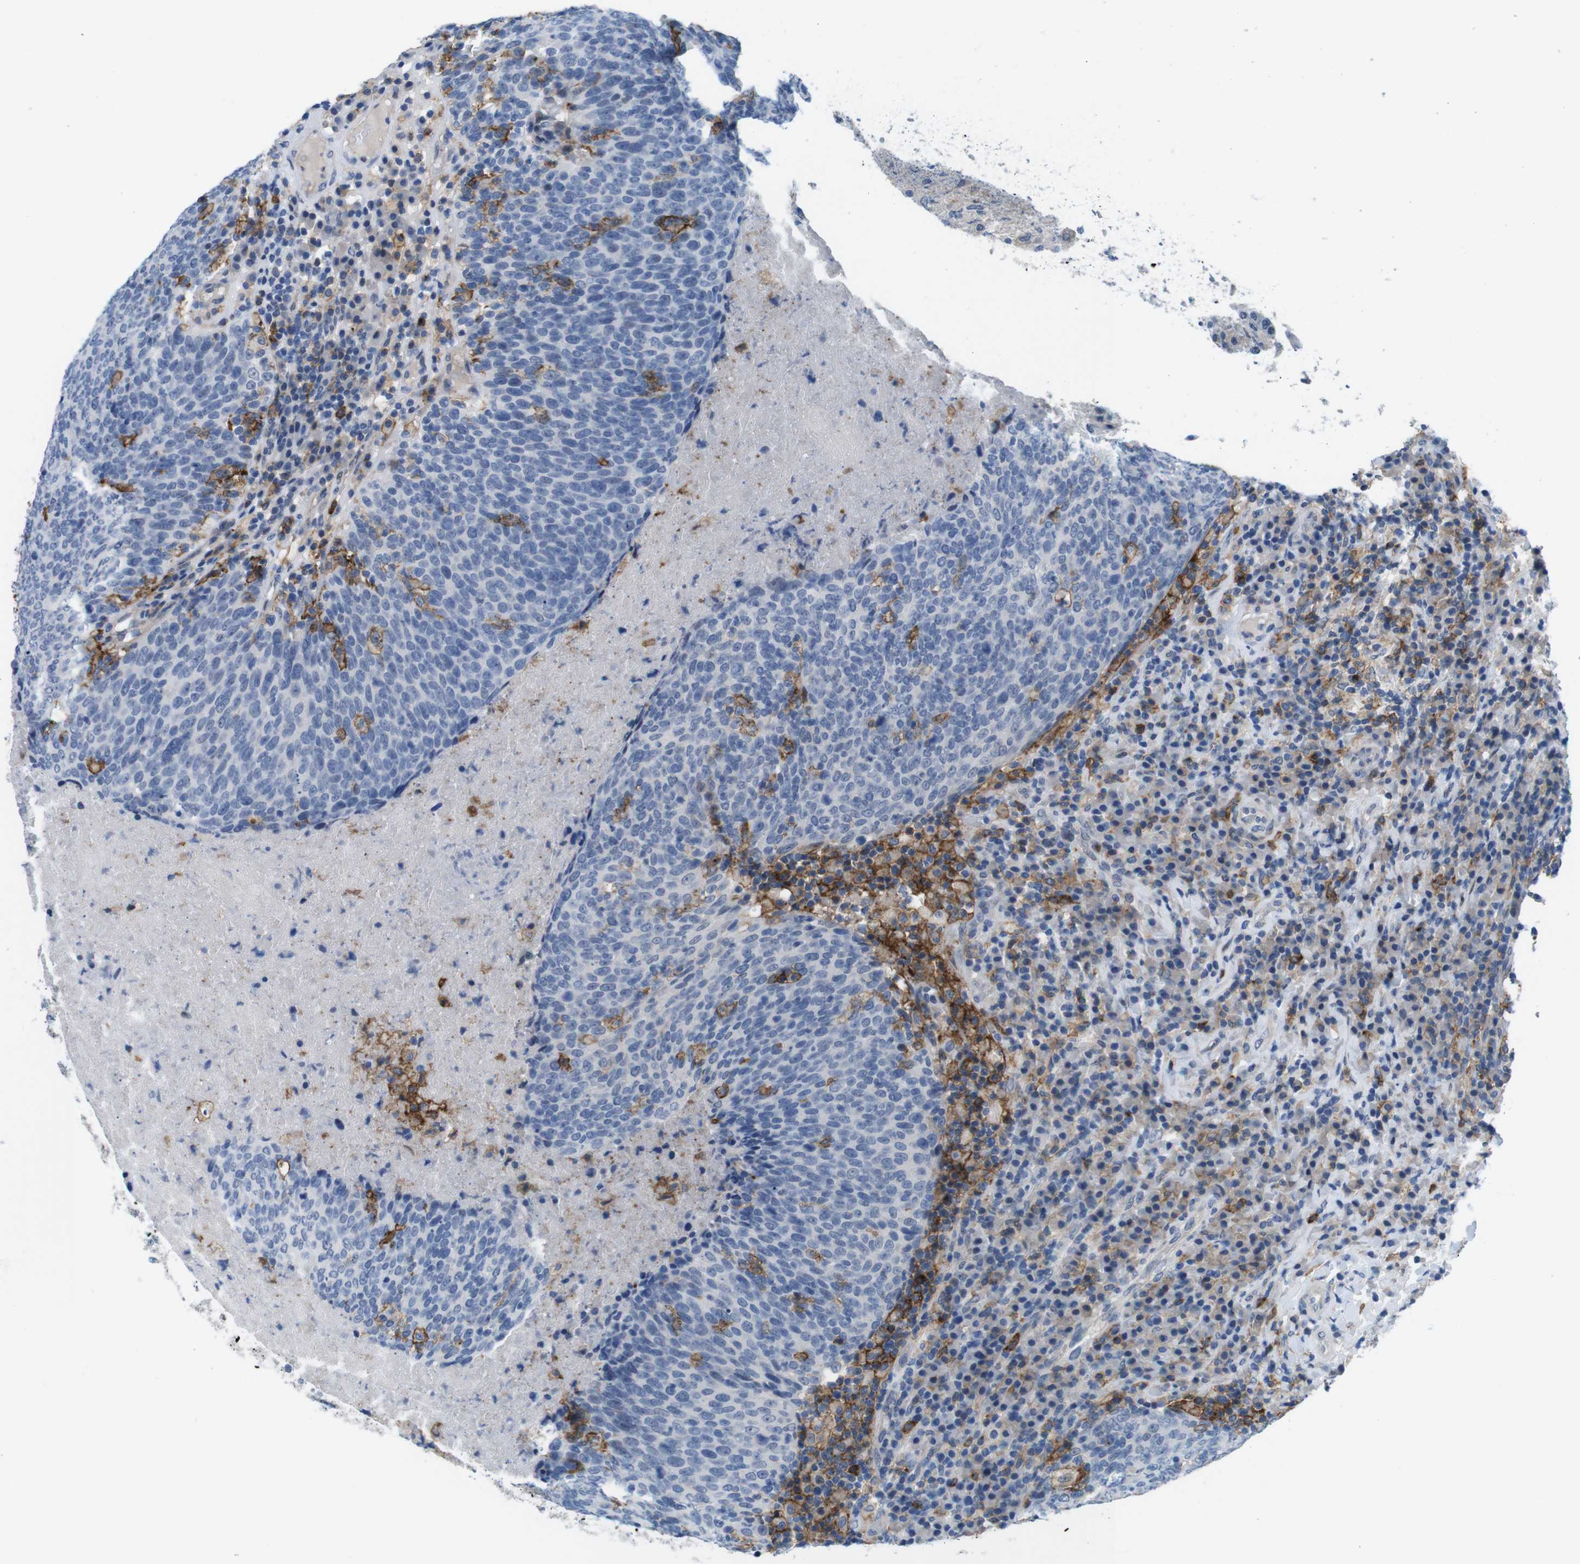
{"staining": {"intensity": "negative", "quantity": "none", "location": "none"}, "tissue": "head and neck cancer", "cell_type": "Tumor cells", "image_type": "cancer", "snomed": [{"axis": "morphology", "description": "Squamous cell carcinoma, NOS"}, {"axis": "morphology", "description": "Squamous cell carcinoma, metastatic, NOS"}, {"axis": "topography", "description": "Lymph node"}, {"axis": "topography", "description": "Head-Neck"}], "caption": "IHC of head and neck cancer demonstrates no positivity in tumor cells. Brightfield microscopy of immunohistochemistry stained with DAB (3,3'-diaminobenzidine) (brown) and hematoxylin (blue), captured at high magnification.", "gene": "CD300C", "patient": {"sex": "male", "age": 62}}